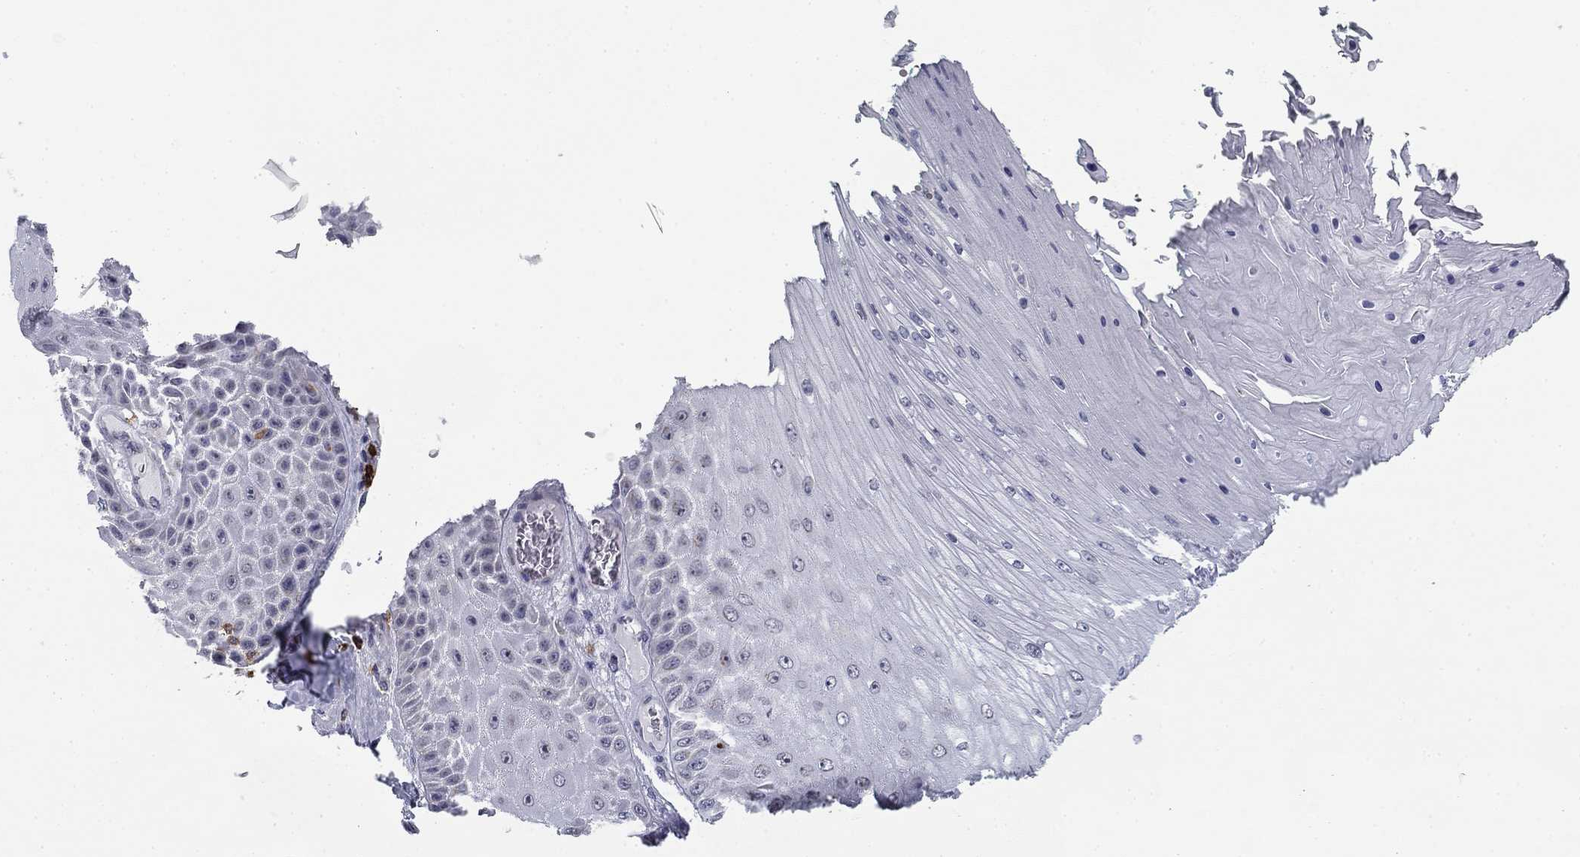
{"staining": {"intensity": "negative", "quantity": "none", "location": "none"}, "tissue": "skin cancer", "cell_type": "Tumor cells", "image_type": "cancer", "snomed": [{"axis": "morphology", "description": "Squamous cell carcinoma, NOS"}, {"axis": "topography", "description": "Skin"}], "caption": "This is an IHC image of squamous cell carcinoma (skin). There is no positivity in tumor cells.", "gene": "TRAT1", "patient": {"sex": "male", "age": 62}}